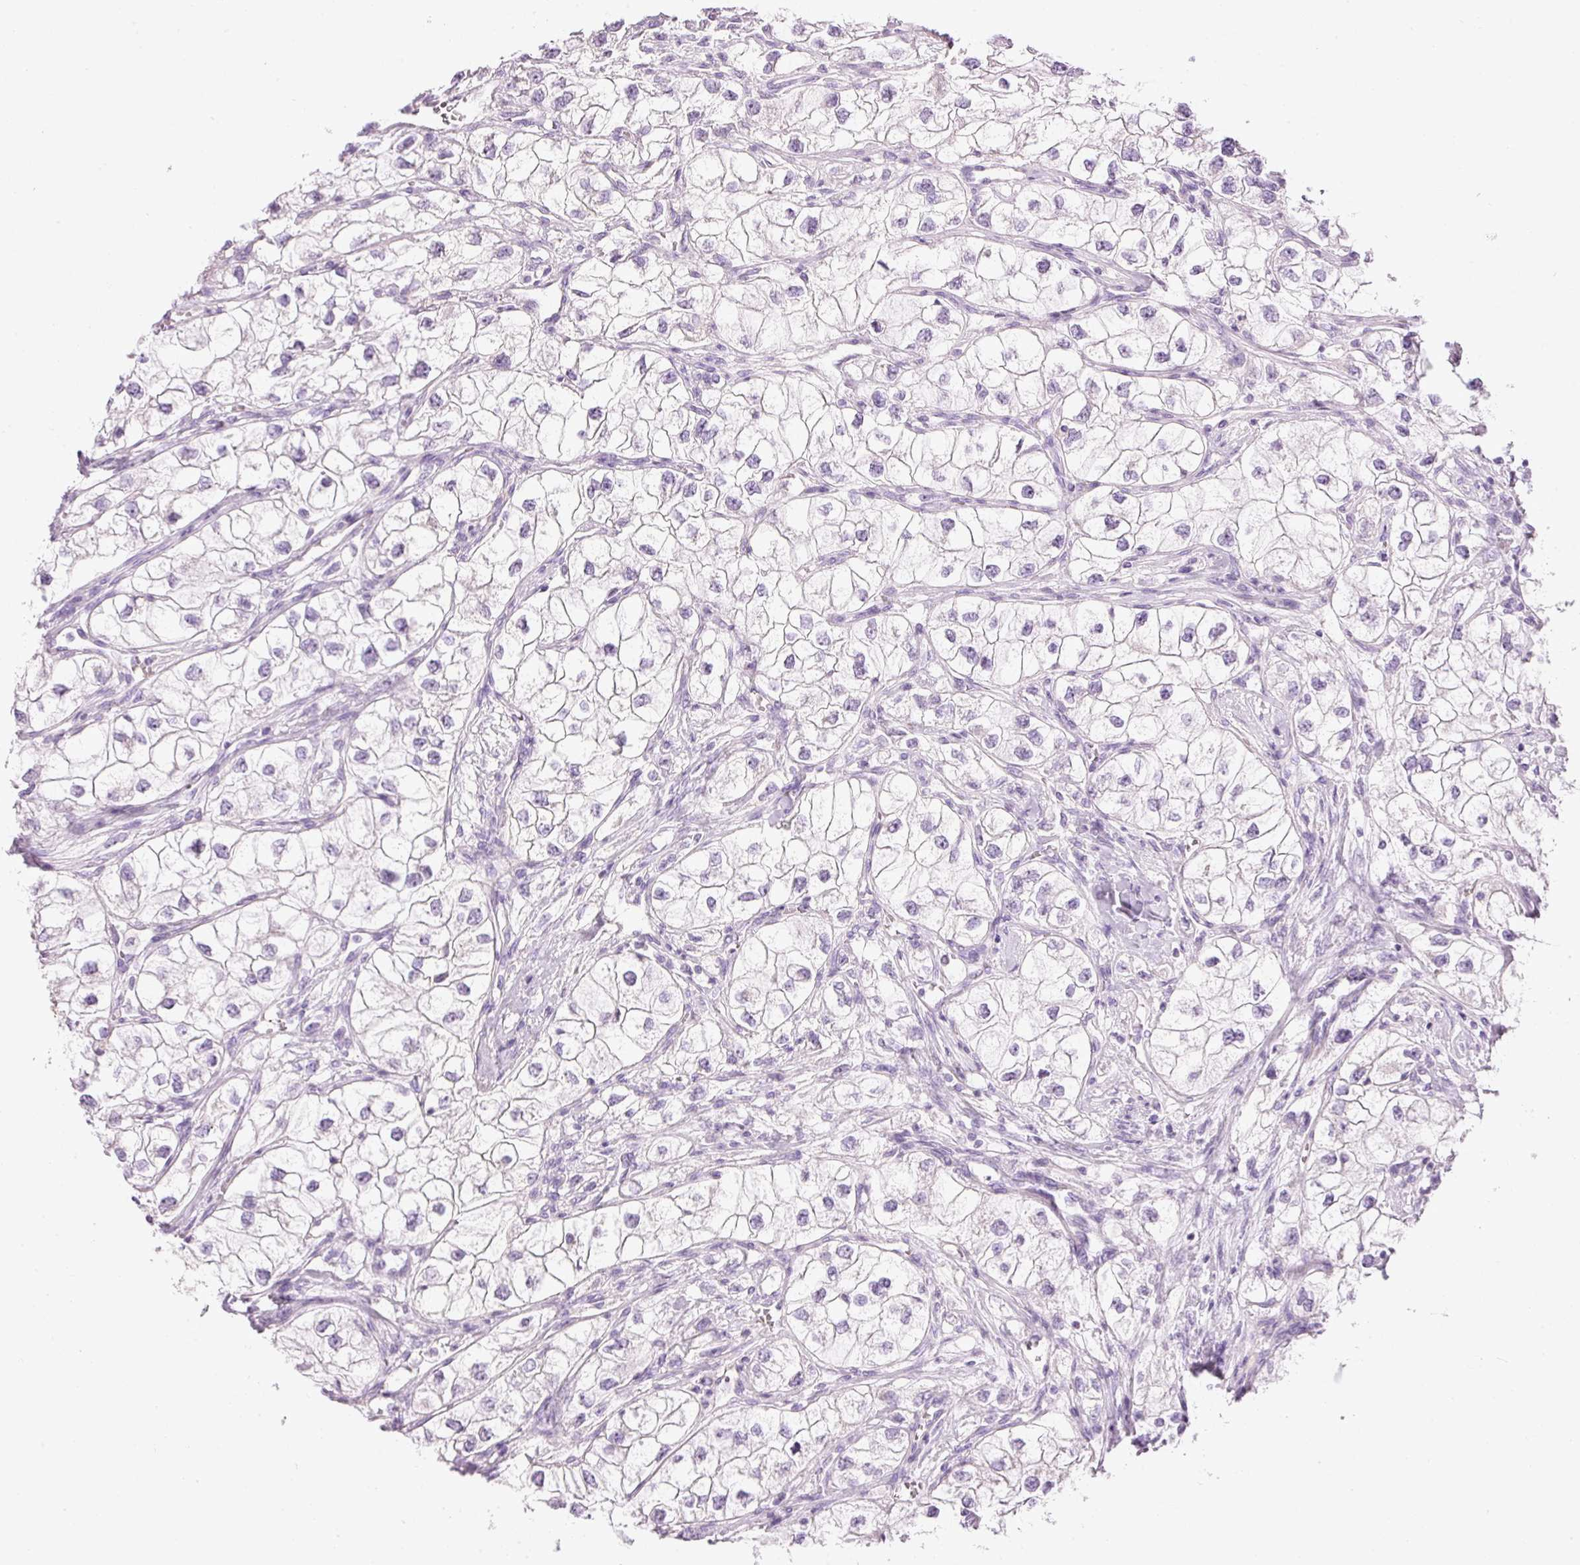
{"staining": {"intensity": "negative", "quantity": "none", "location": "none"}, "tissue": "renal cancer", "cell_type": "Tumor cells", "image_type": "cancer", "snomed": [{"axis": "morphology", "description": "Adenocarcinoma, NOS"}, {"axis": "topography", "description": "Kidney"}], "caption": "A photomicrograph of renal cancer stained for a protein exhibits no brown staining in tumor cells.", "gene": "CARD16", "patient": {"sex": "male", "age": 59}}